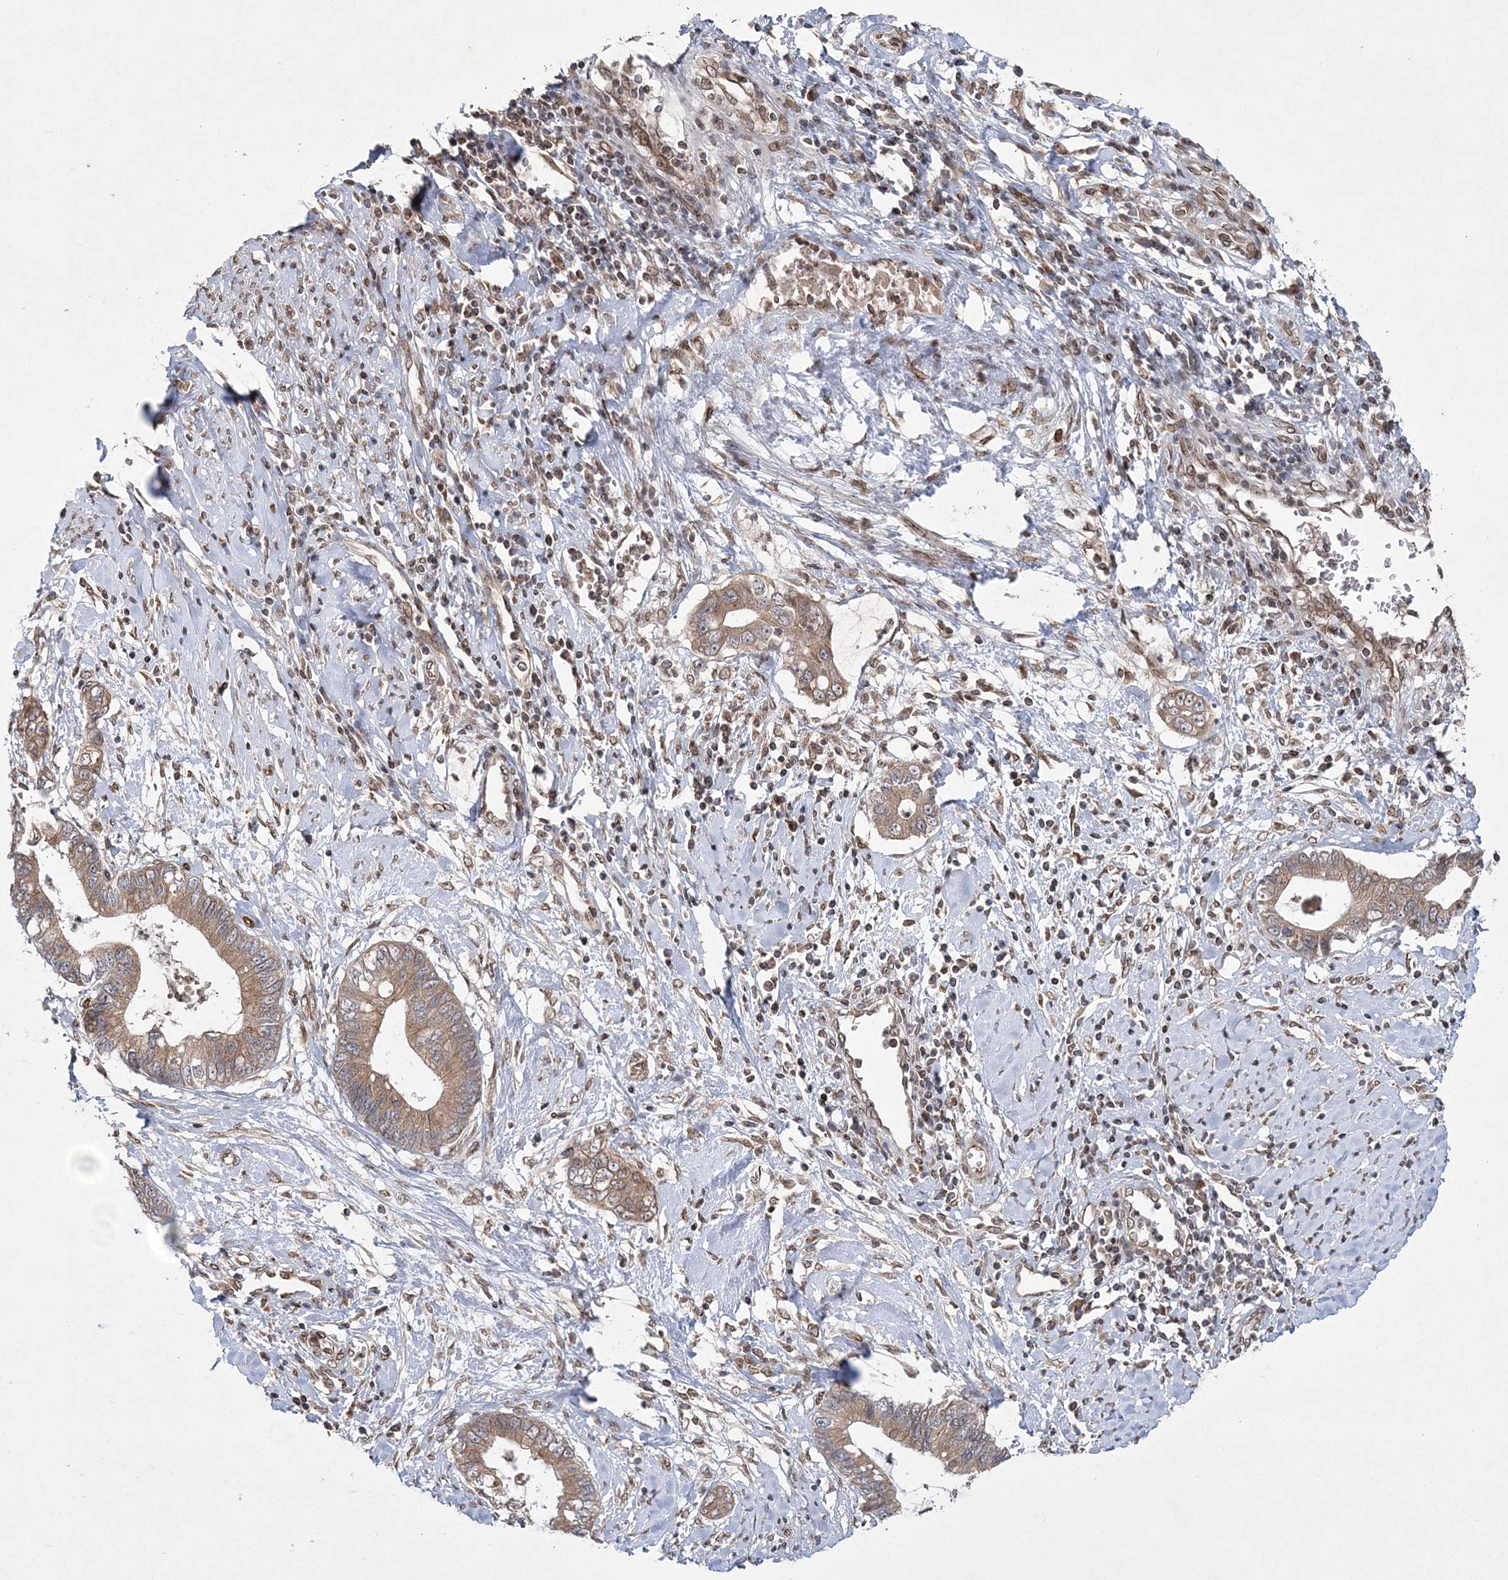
{"staining": {"intensity": "moderate", "quantity": ">75%", "location": "cytoplasmic/membranous"}, "tissue": "cervical cancer", "cell_type": "Tumor cells", "image_type": "cancer", "snomed": [{"axis": "morphology", "description": "Adenocarcinoma, NOS"}, {"axis": "topography", "description": "Cervix"}], "caption": "There is medium levels of moderate cytoplasmic/membranous expression in tumor cells of adenocarcinoma (cervical), as demonstrated by immunohistochemical staining (brown color).", "gene": "DNAJC27", "patient": {"sex": "female", "age": 44}}